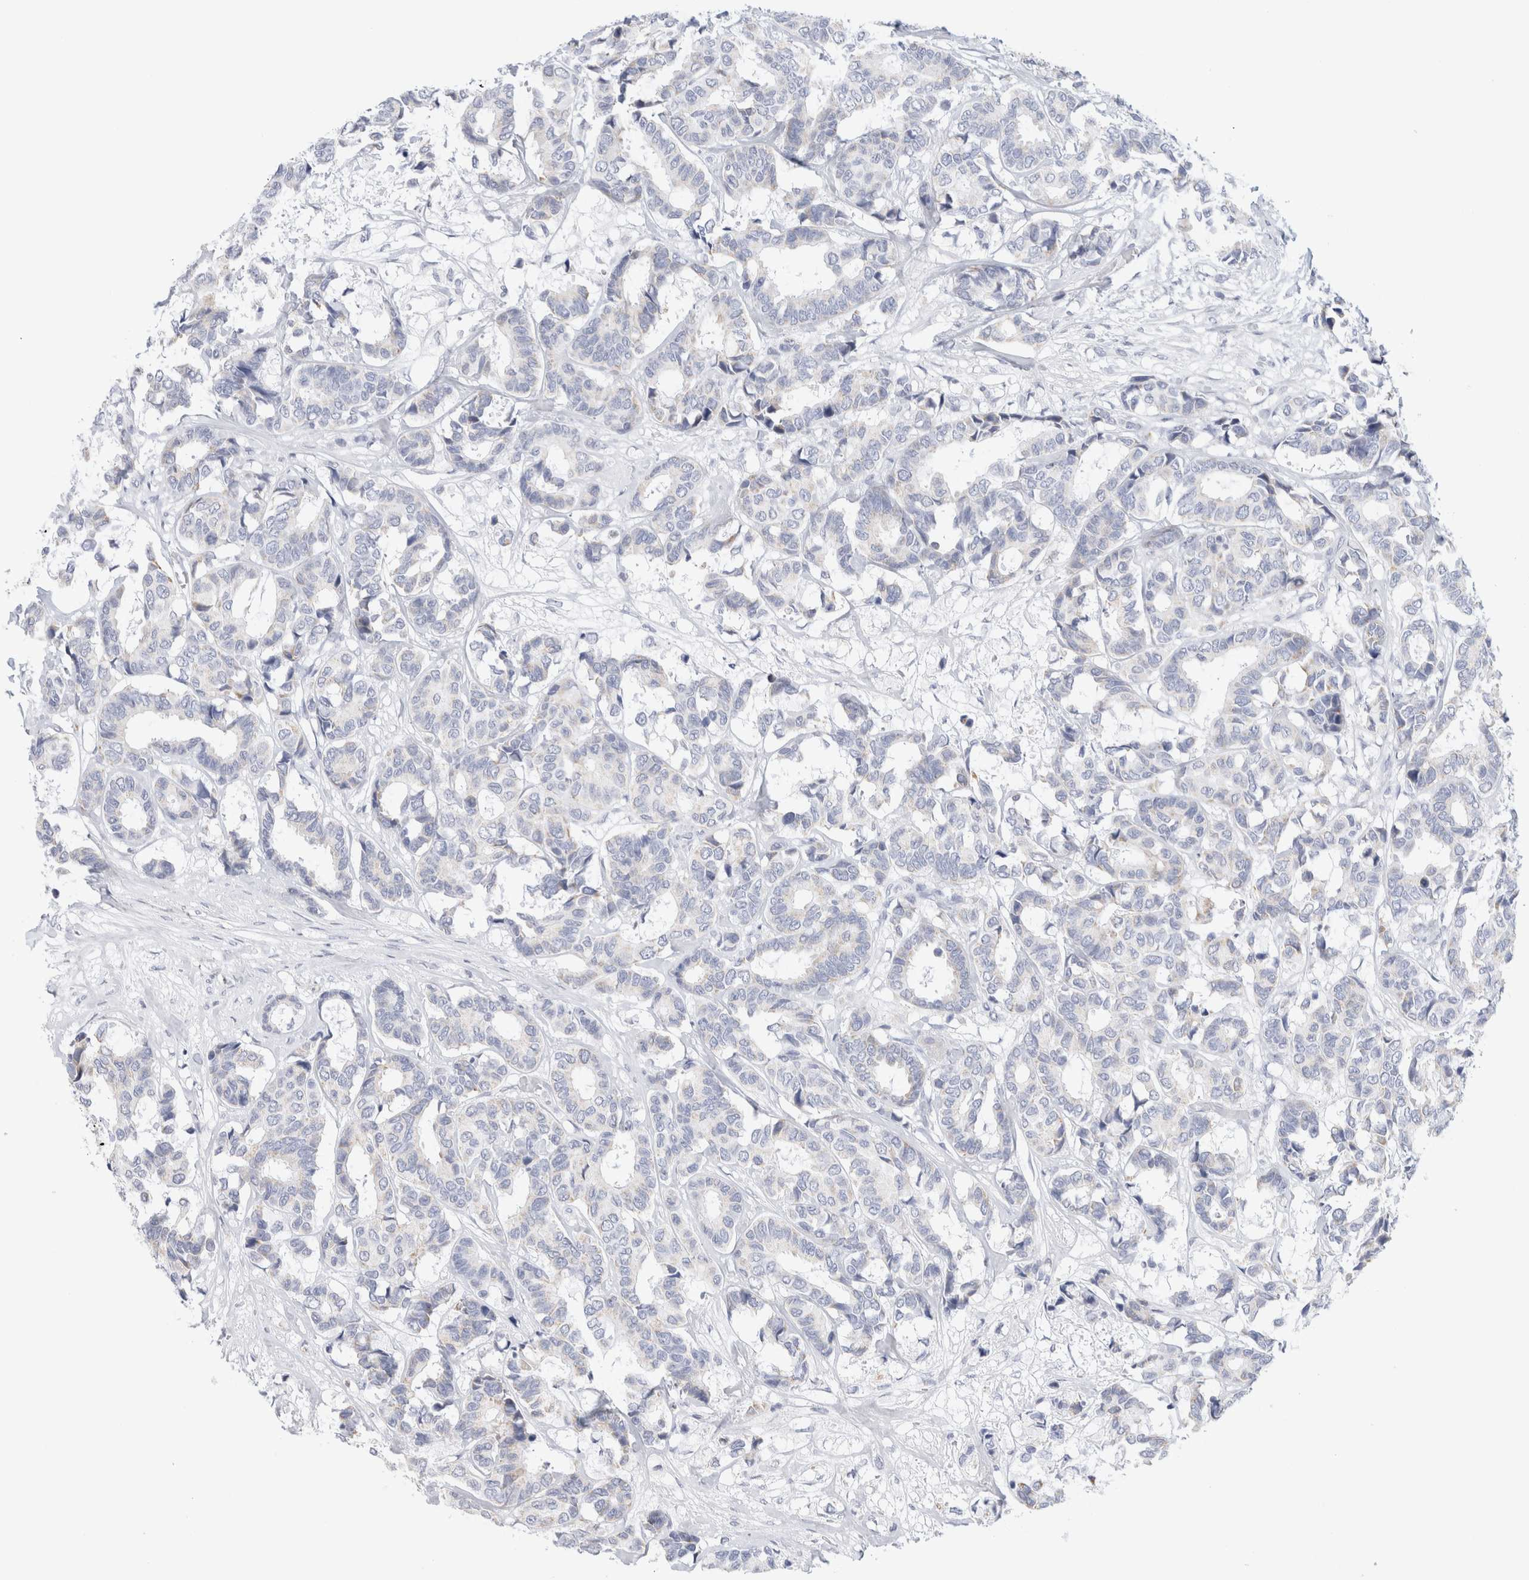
{"staining": {"intensity": "negative", "quantity": "none", "location": "none"}, "tissue": "breast cancer", "cell_type": "Tumor cells", "image_type": "cancer", "snomed": [{"axis": "morphology", "description": "Duct carcinoma"}, {"axis": "topography", "description": "Breast"}], "caption": "IHC histopathology image of human breast cancer stained for a protein (brown), which displays no expression in tumor cells. The staining was performed using DAB (3,3'-diaminobenzidine) to visualize the protein expression in brown, while the nuclei were stained in blue with hematoxylin (Magnification: 20x).", "gene": "ECHDC2", "patient": {"sex": "female", "age": 87}}